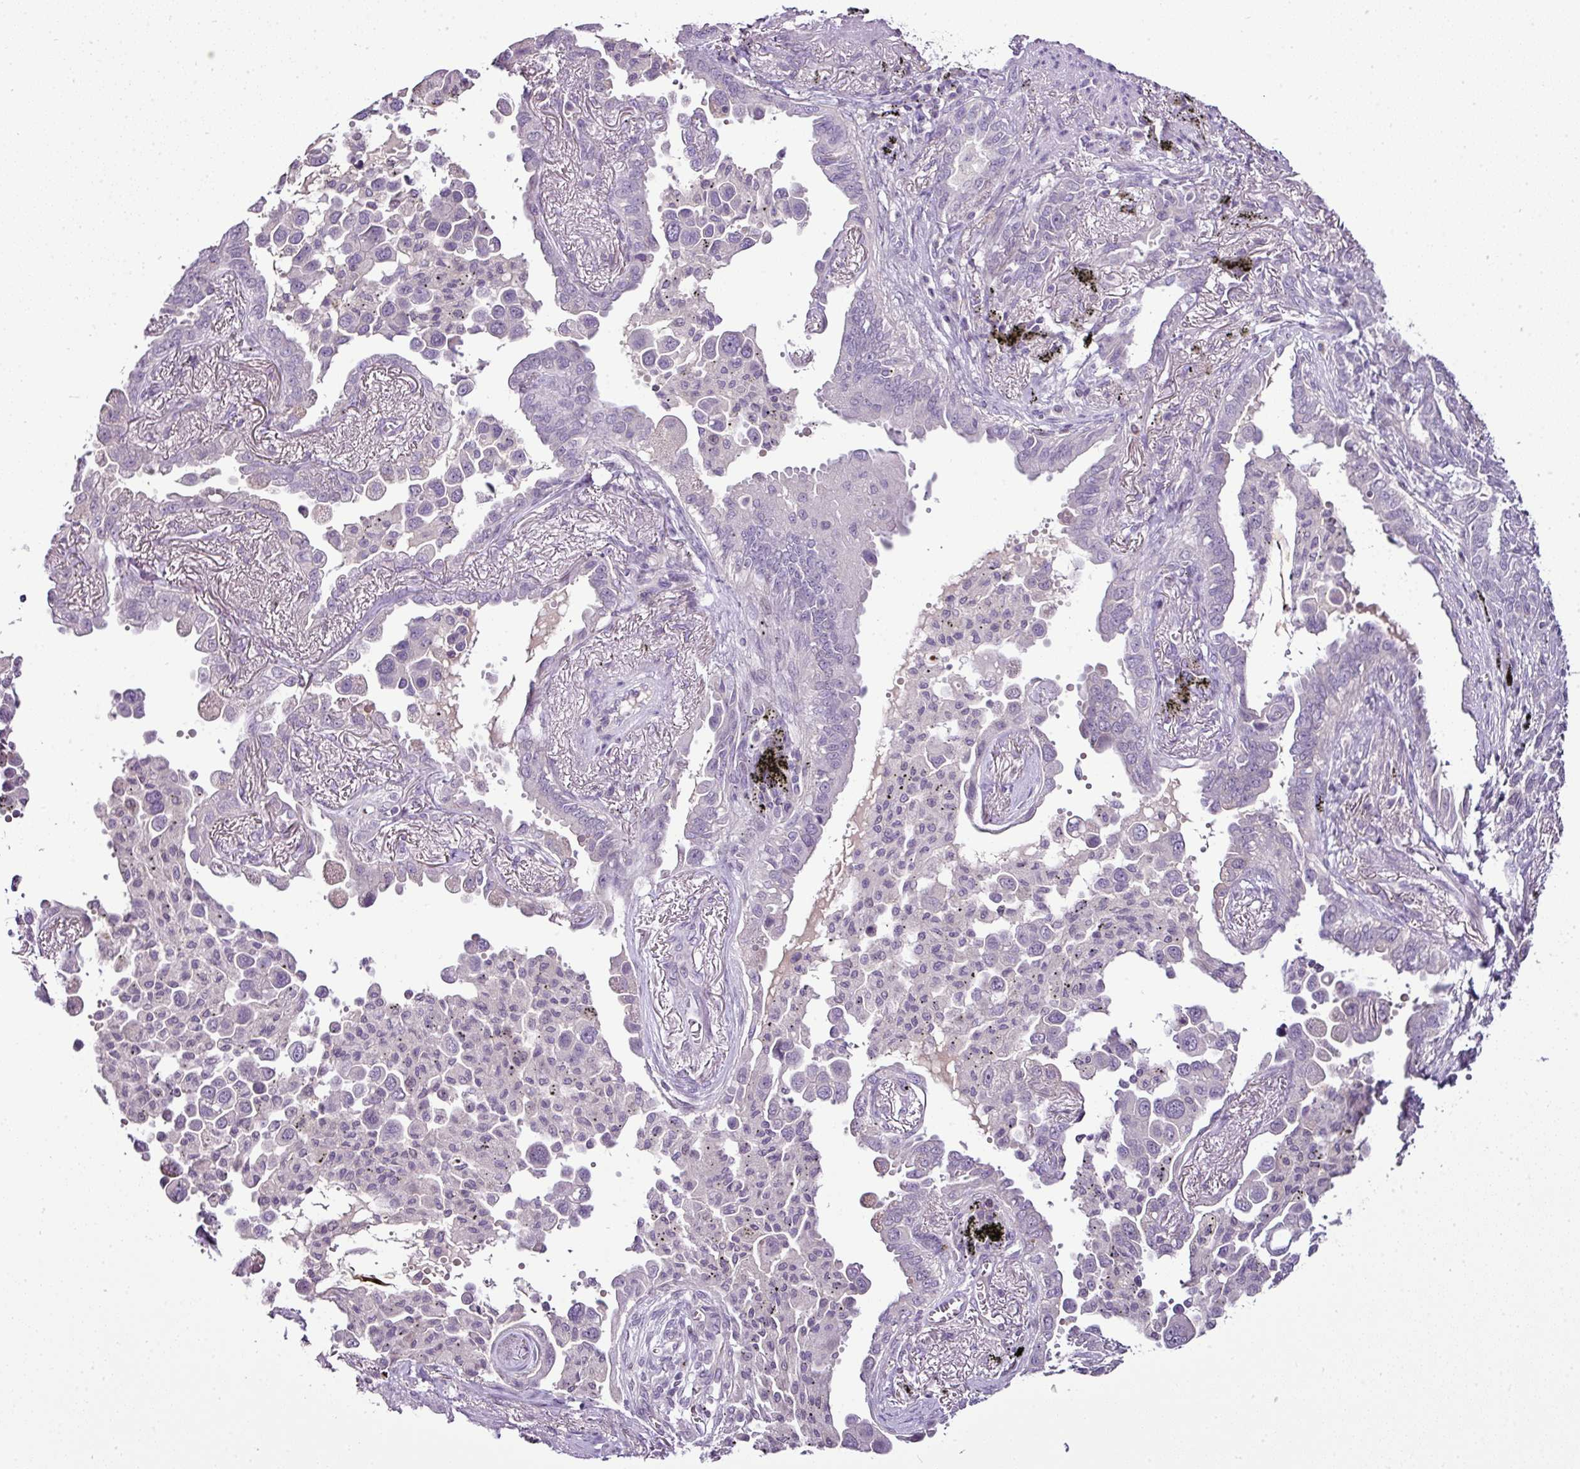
{"staining": {"intensity": "negative", "quantity": "none", "location": "none"}, "tissue": "lung cancer", "cell_type": "Tumor cells", "image_type": "cancer", "snomed": [{"axis": "morphology", "description": "Adenocarcinoma, NOS"}, {"axis": "topography", "description": "Lung"}], "caption": "An IHC image of adenocarcinoma (lung) is shown. There is no staining in tumor cells of adenocarcinoma (lung). Brightfield microscopy of immunohistochemistry stained with DAB (brown) and hematoxylin (blue), captured at high magnification.", "gene": "TEX30", "patient": {"sex": "male", "age": 67}}